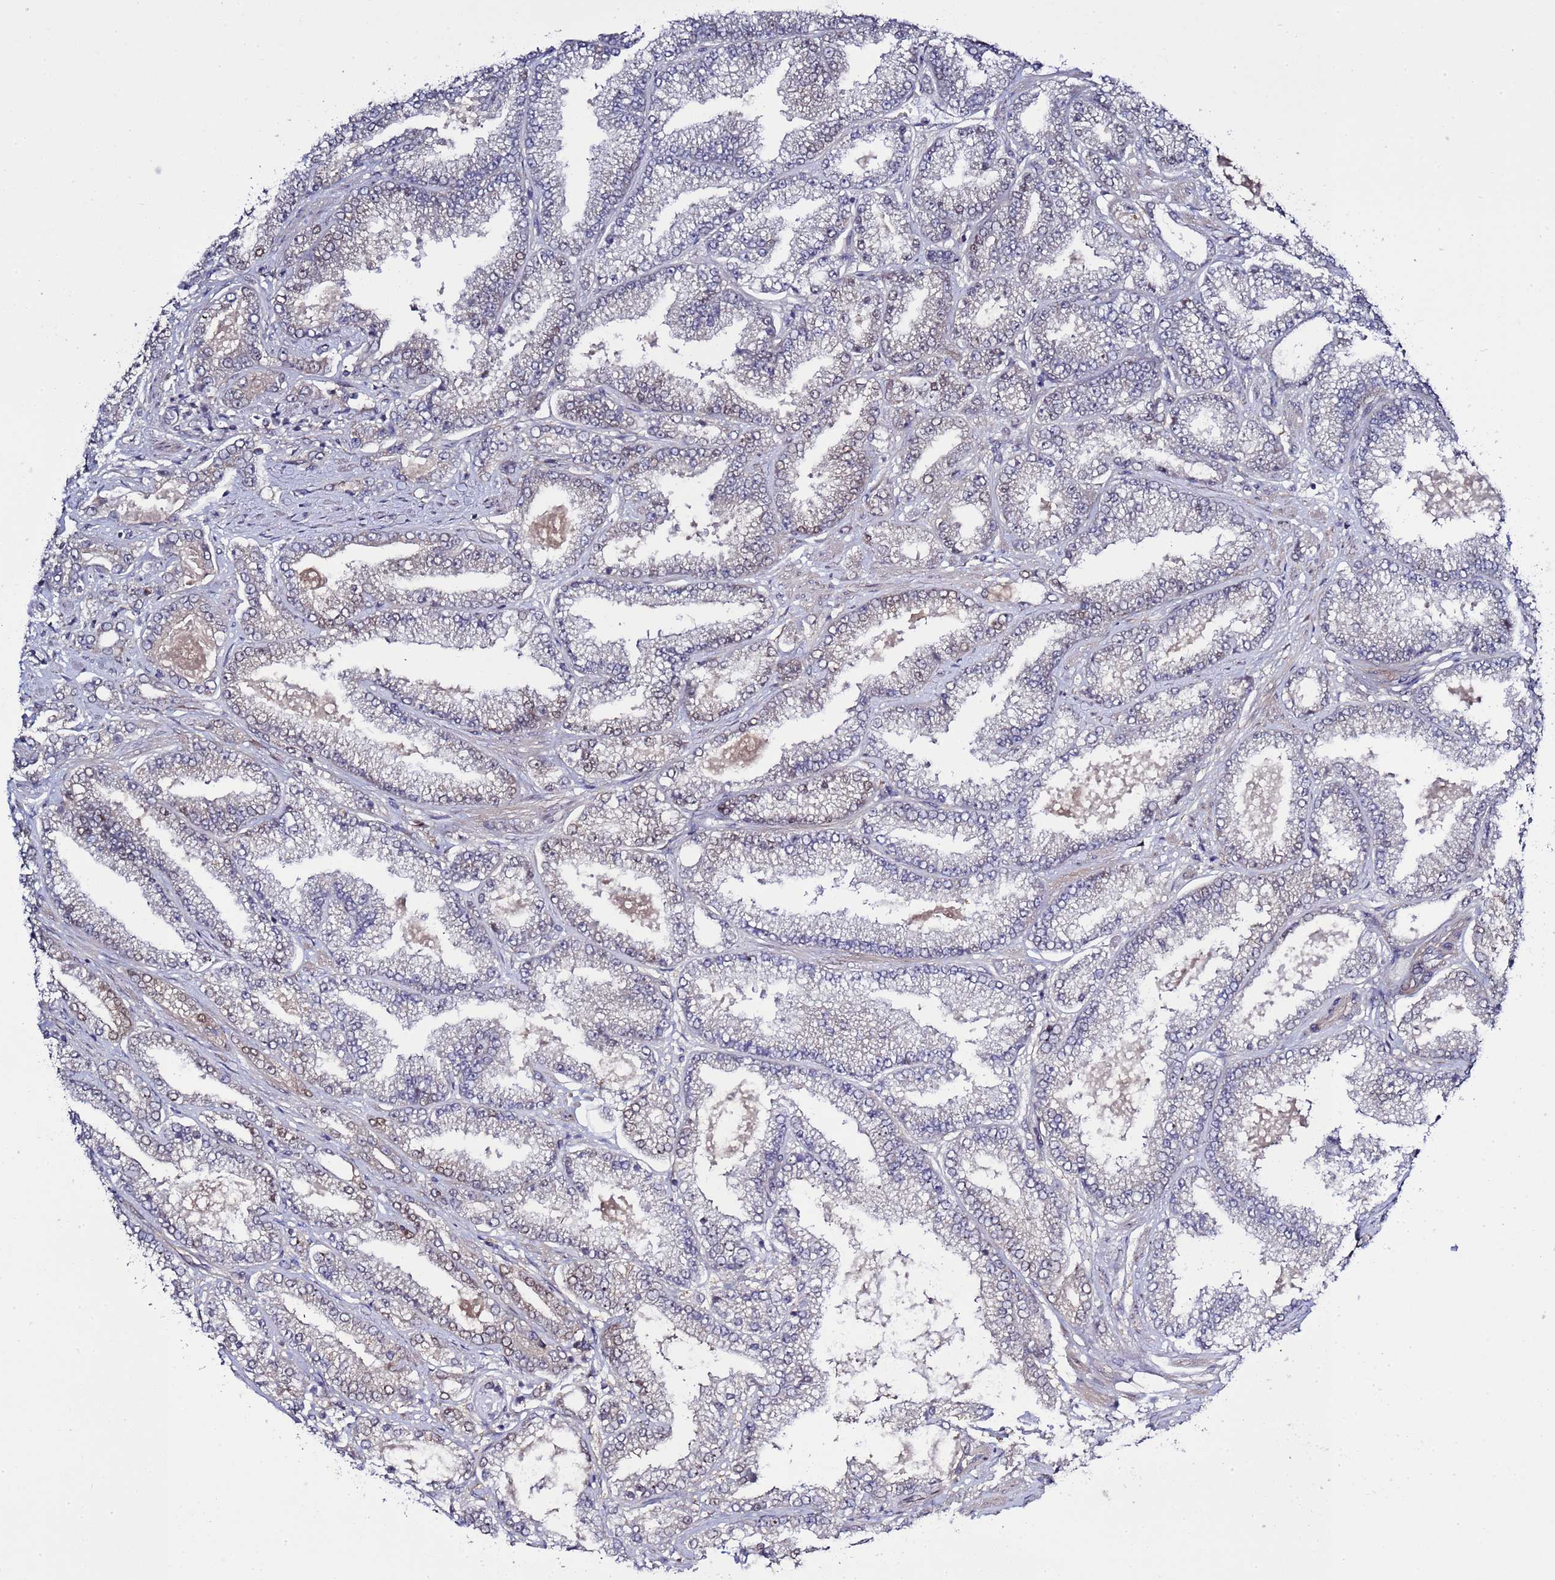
{"staining": {"intensity": "negative", "quantity": "none", "location": "none"}, "tissue": "prostate cancer", "cell_type": "Tumor cells", "image_type": "cancer", "snomed": [{"axis": "morphology", "description": "Adenocarcinoma, High grade"}, {"axis": "topography", "description": "Prostate"}], "caption": "A high-resolution micrograph shows IHC staining of prostate cancer (adenocarcinoma (high-grade)), which shows no significant expression in tumor cells.", "gene": "POLR2D", "patient": {"sex": "male", "age": 68}}